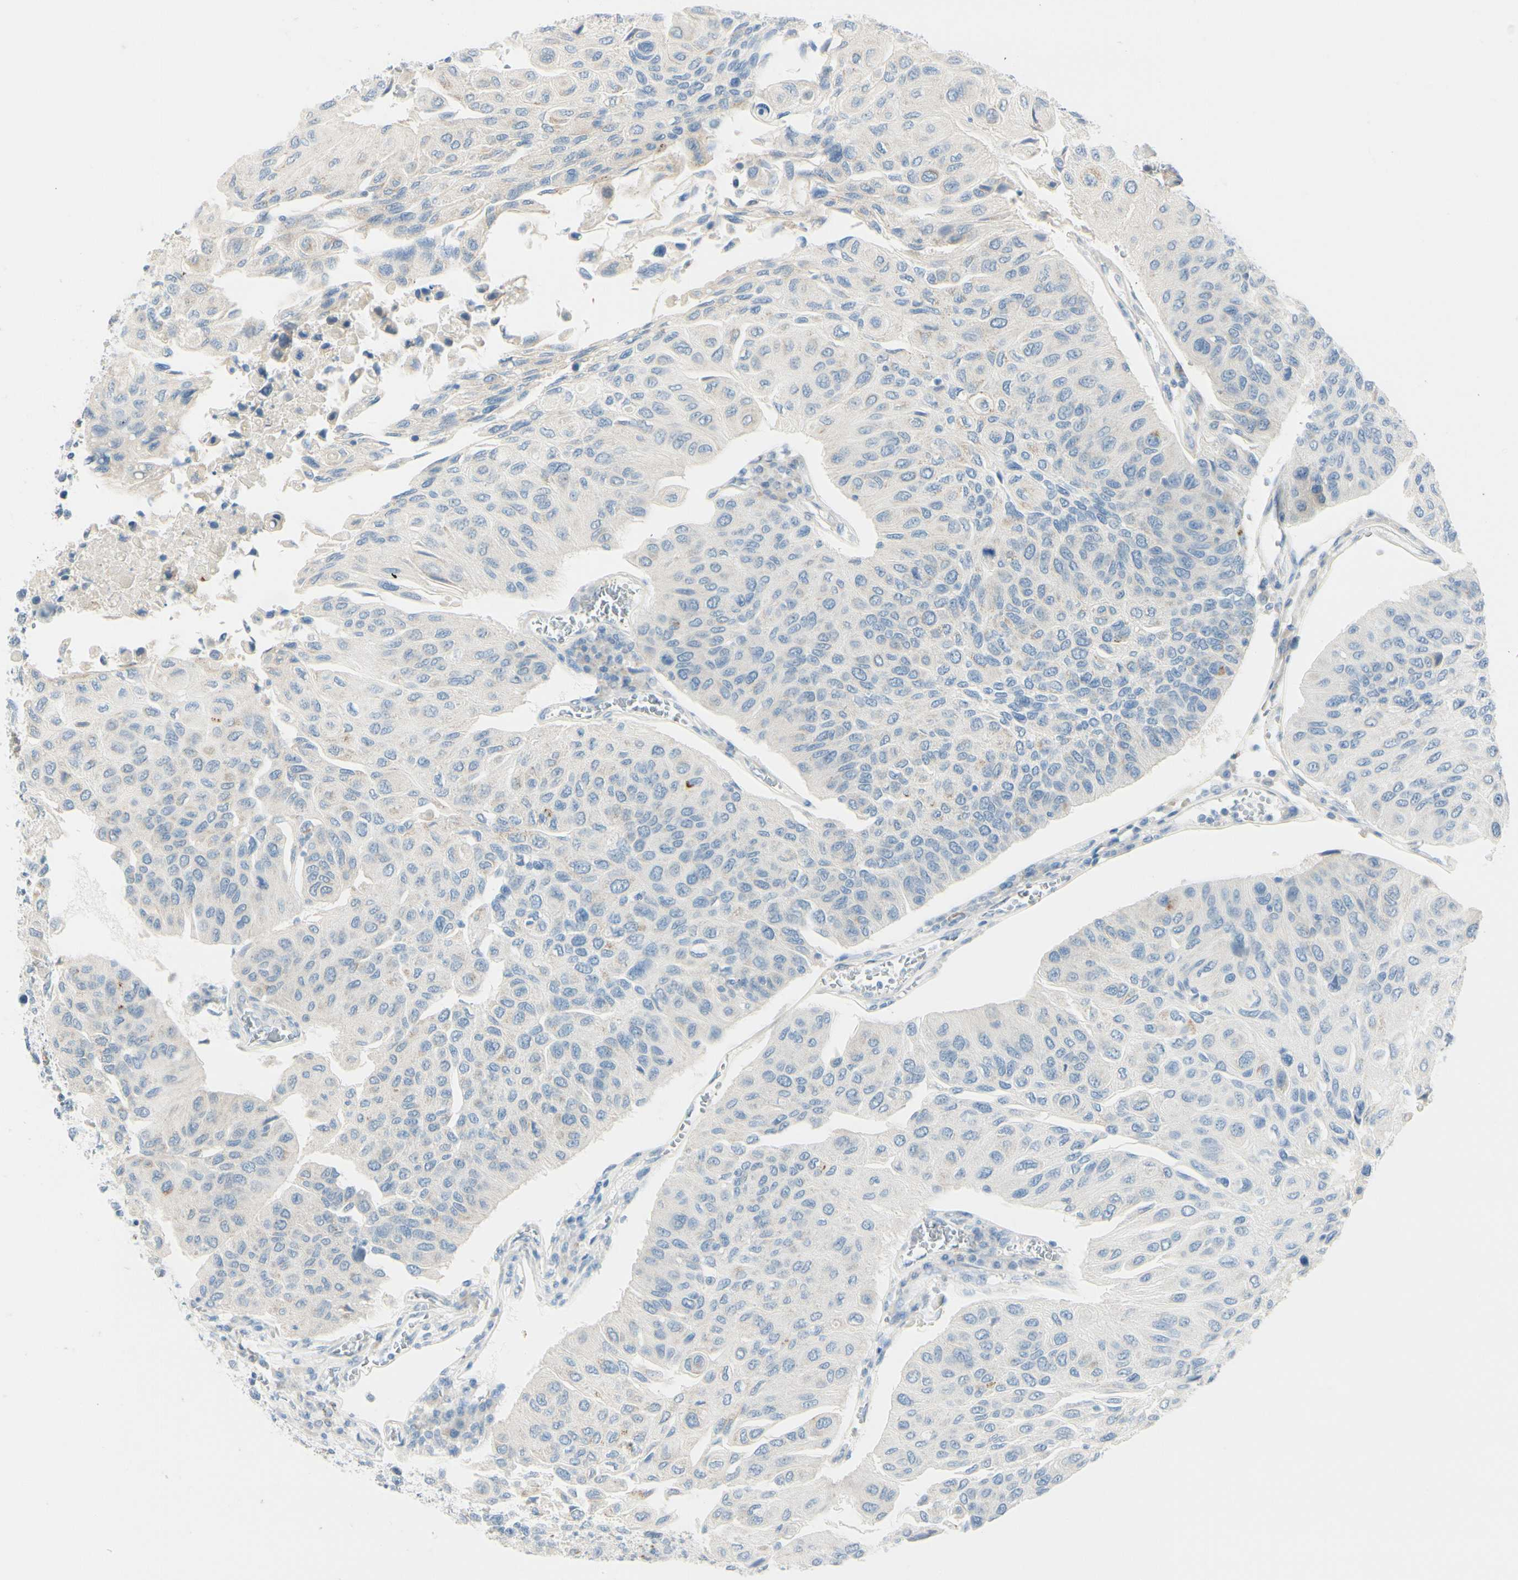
{"staining": {"intensity": "moderate", "quantity": "<25%", "location": "cytoplasmic/membranous"}, "tissue": "urothelial cancer", "cell_type": "Tumor cells", "image_type": "cancer", "snomed": [{"axis": "morphology", "description": "Urothelial carcinoma, High grade"}, {"axis": "topography", "description": "Urinary bladder"}], "caption": "An immunohistochemistry image of tumor tissue is shown. Protein staining in brown shows moderate cytoplasmic/membranous positivity in high-grade urothelial carcinoma within tumor cells.", "gene": "GALNT5", "patient": {"sex": "male", "age": 66}}